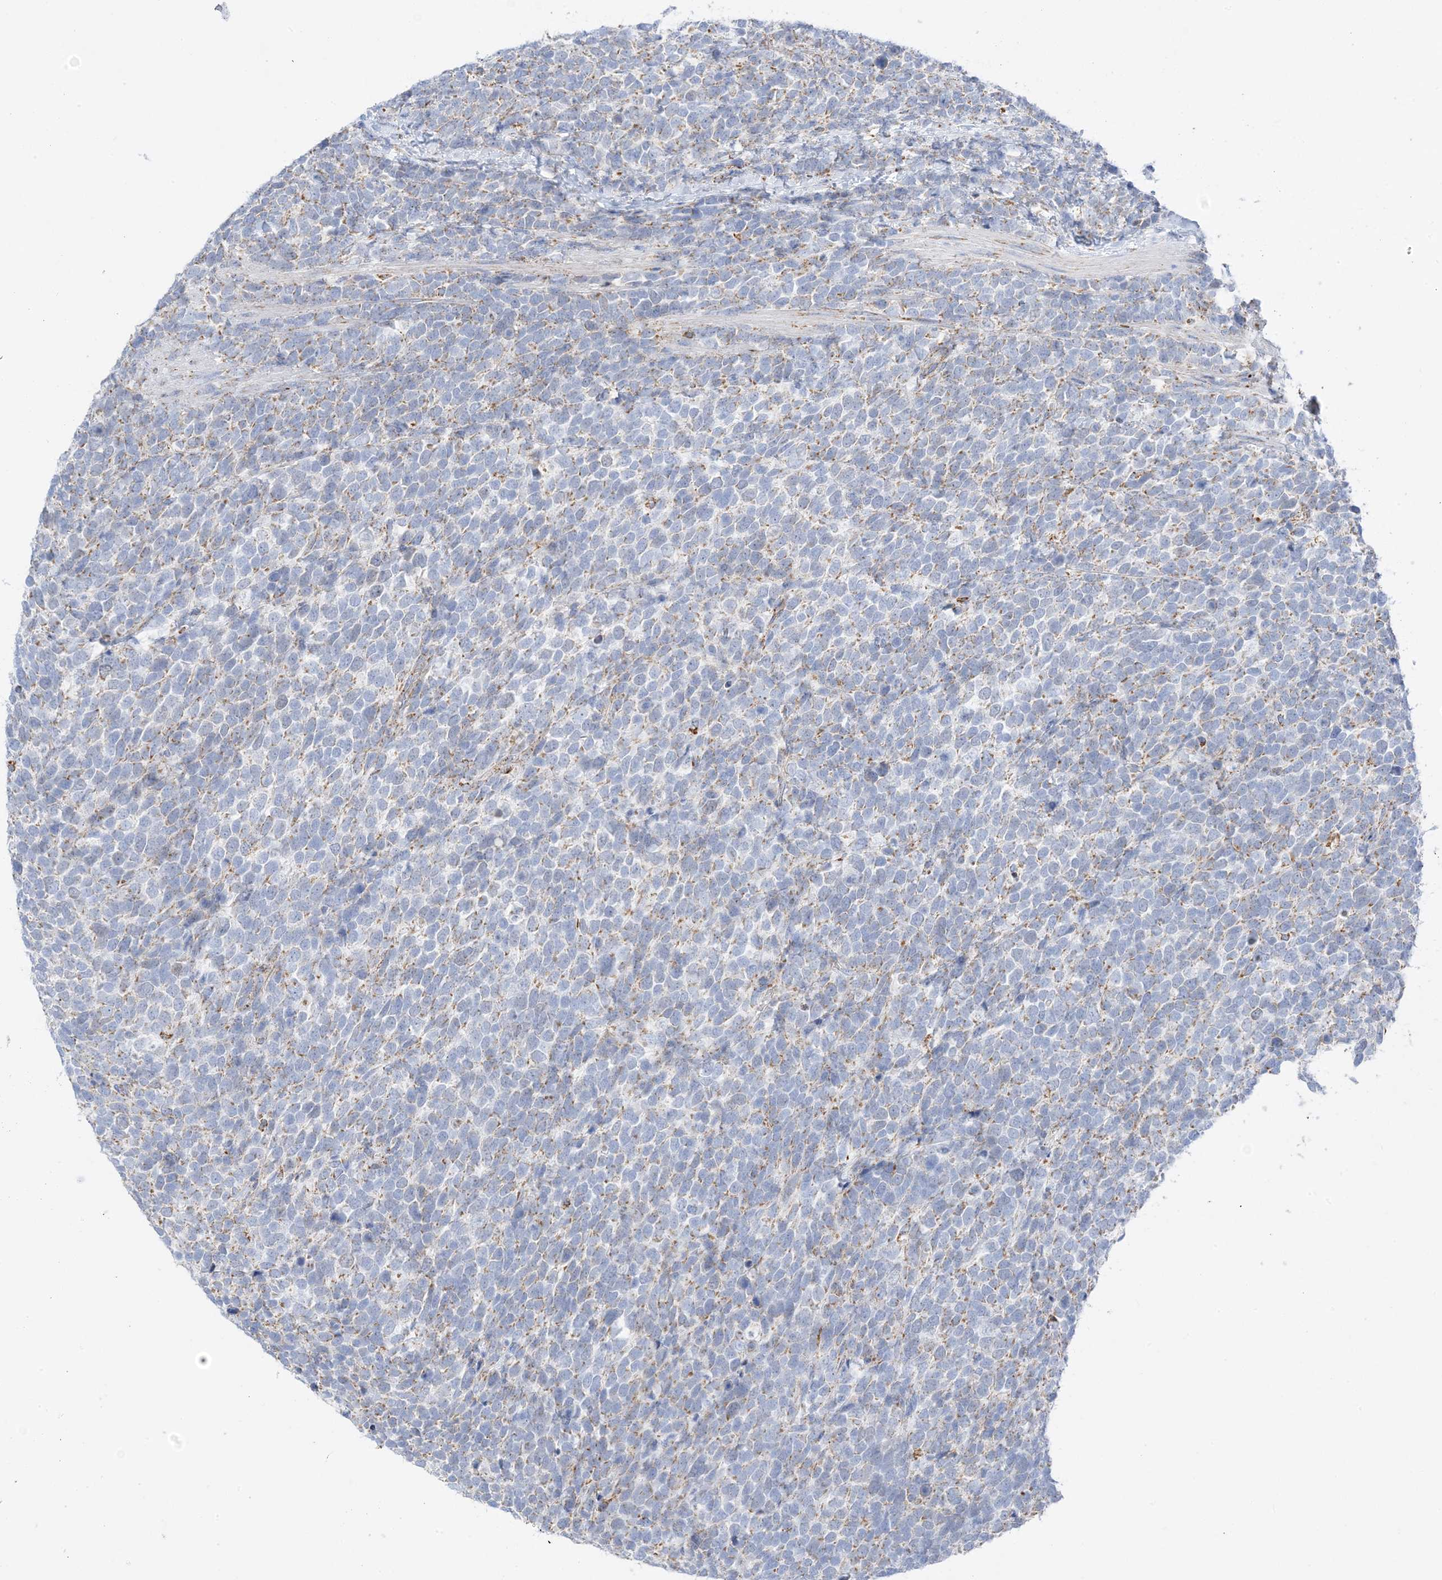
{"staining": {"intensity": "moderate", "quantity": "25%-75%", "location": "cytoplasmic/membranous"}, "tissue": "urothelial cancer", "cell_type": "Tumor cells", "image_type": "cancer", "snomed": [{"axis": "morphology", "description": "Urothelial carcinoma, High grade"}, {"axis": "topography", "description": "Urinary bladder"}], "caption": "Immunohistochemical staining of human urothelial cancer shows medium levels of moderate cytoplasmic/membranous protein staining in about 25%-75% of tumor cells. (brown staining indicates protein expression, while blue staining denotes nuclei).", "gene": "CAPN13", "patient": {"sex": "female", "age": 82}}